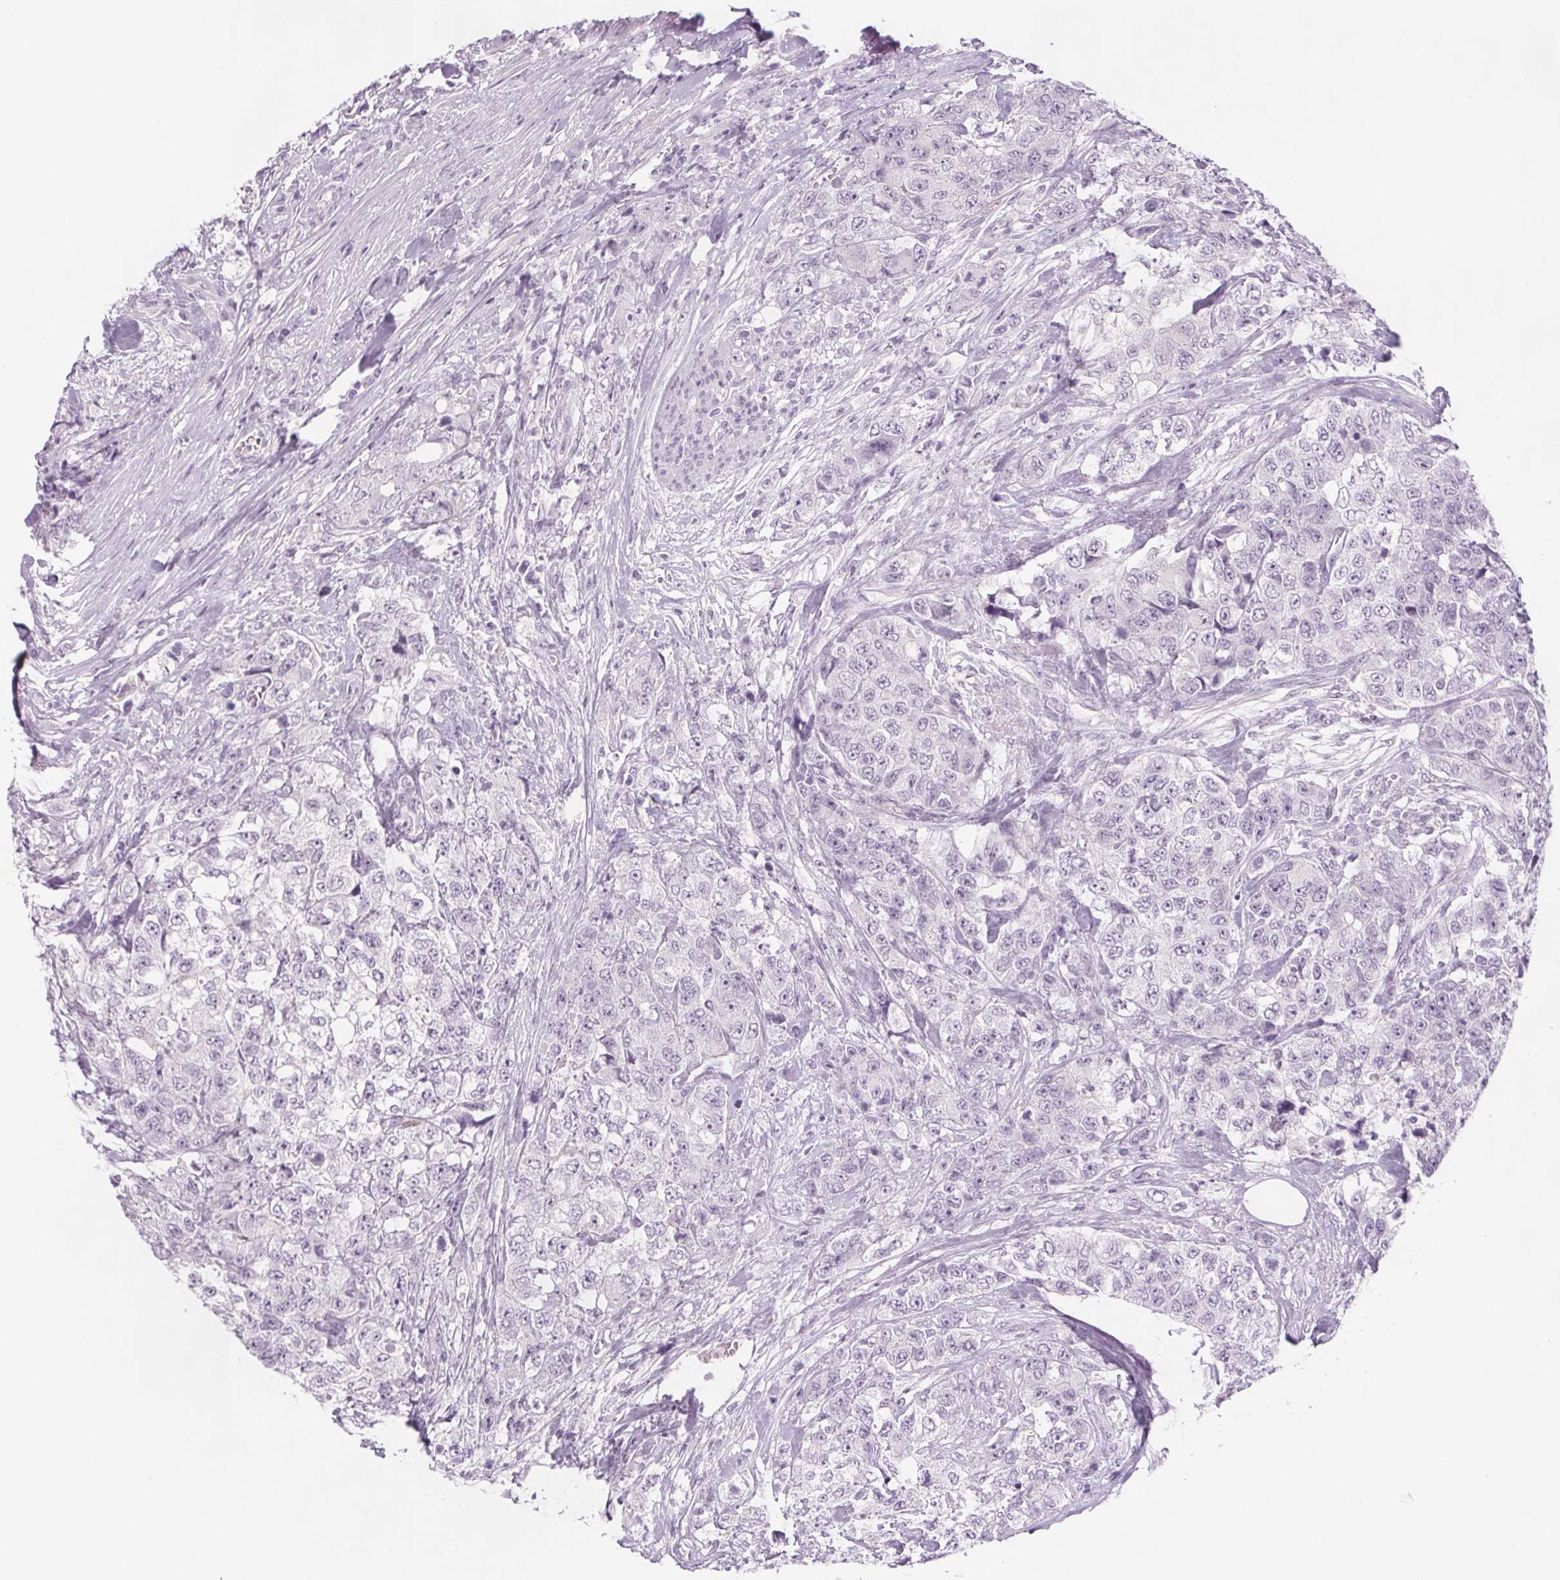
{"staining": {"intensity": "negative", "quantity": "none", "location": "none"}, "tissue": "urothelial cancer", "cell_type": "Tumor cells", "image_type": "cancer", "snomed": [{"axis": "morphology", "description": "Urothelial carcinoma, High grade"}, {"axis": "topography", "description": "Urinary bladder"}], "caption": "Tumor cells show no significant expression in high-grade urothelial carcinoma.", "gene": "SLC6A19", "patient": {"sex": "female", "age": 78}}